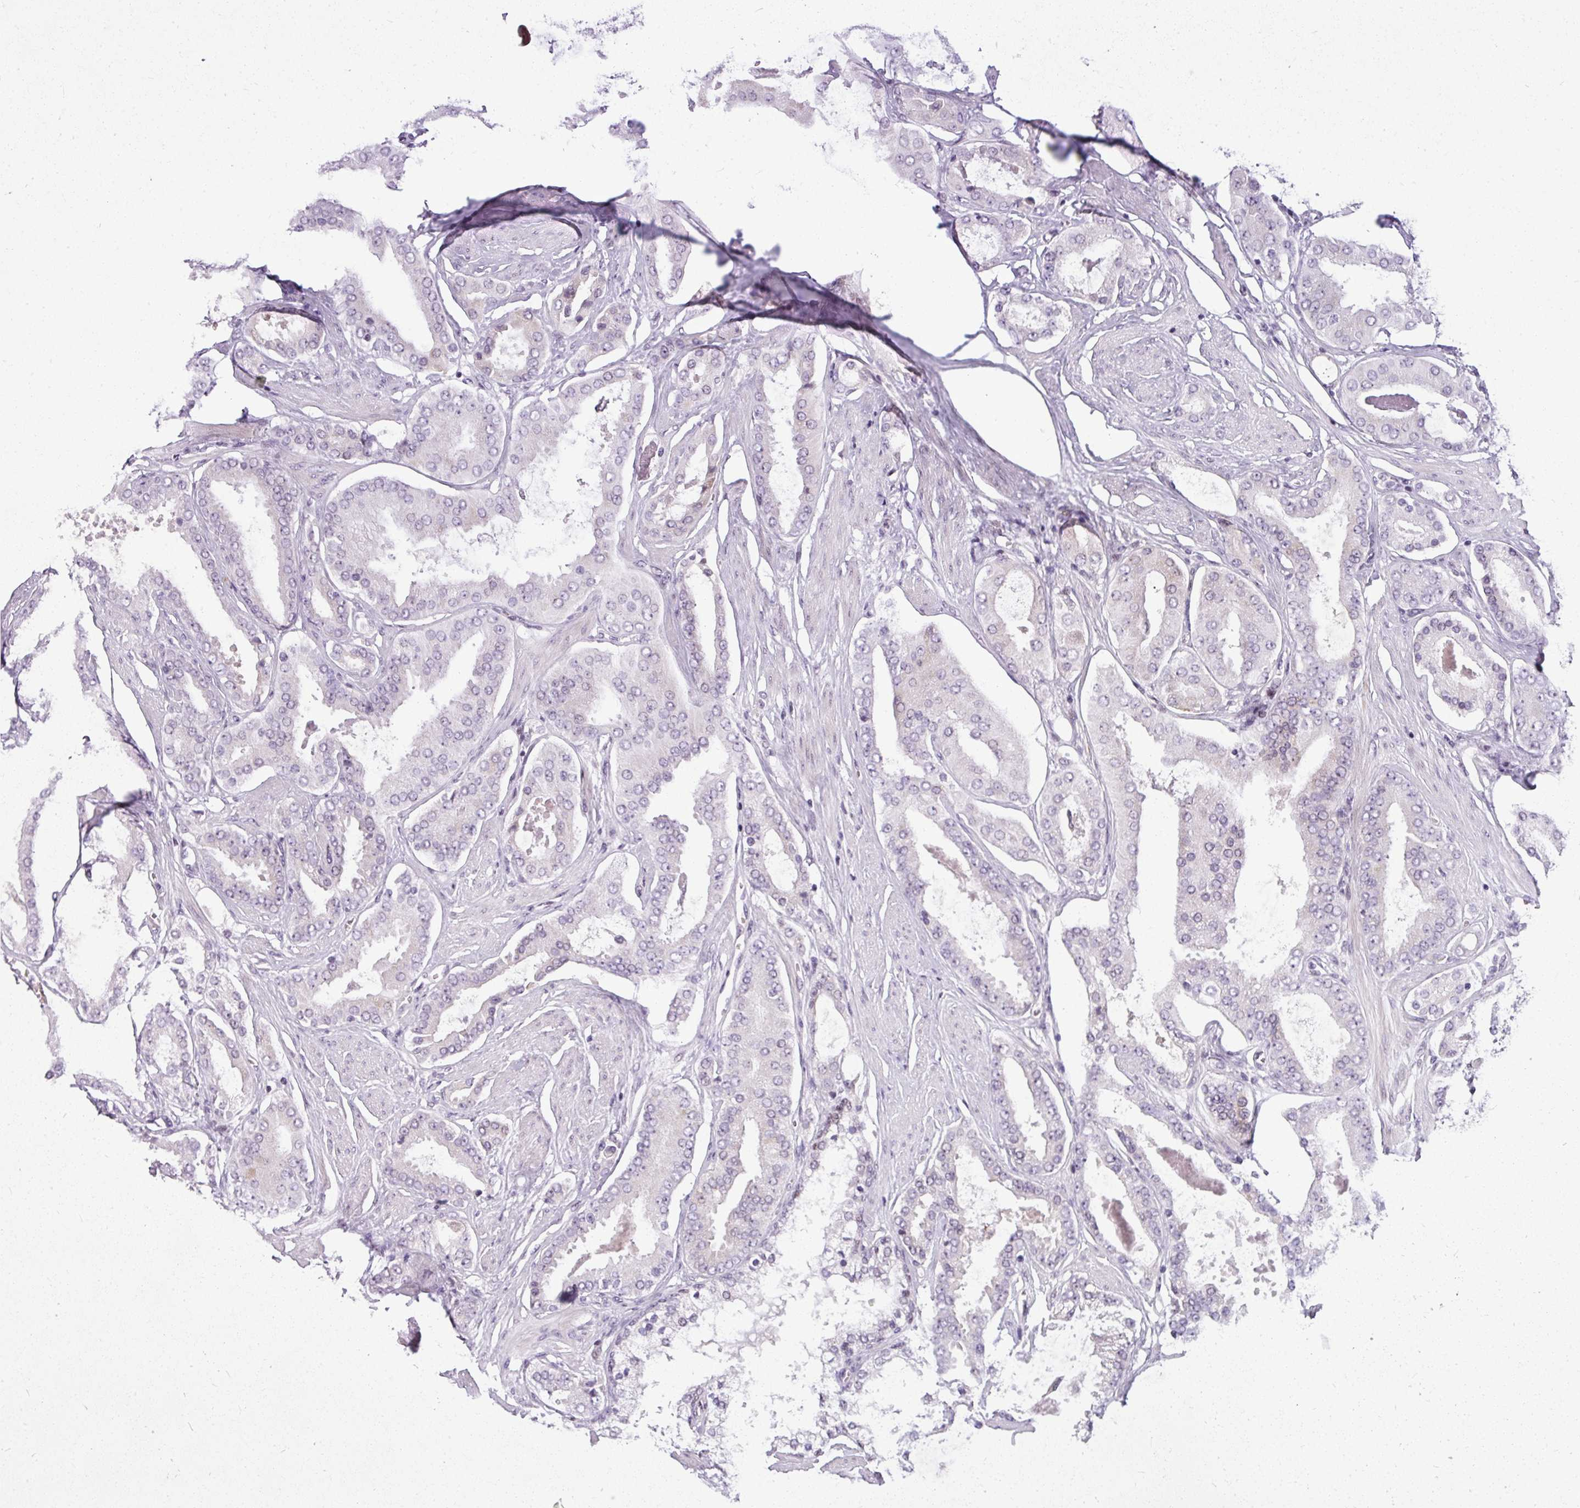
{"staining": {"intensity": "negative", "quantity": "none", "location": "none"}, "tissue": "prostate cancer", "cell_type": "Tumor cells", "image_type": "cancer", "snomed": [{"axis": "morphology", "description": "Adenocarcinoma, Low grade"}, {"axis": "topography", "description": "Prostate"}], "caption": "Protein analysis of prostate cancer shows no significant staining in tumor cells. (Brightfield microscopy of DAB (3,3'-diaminobenzidine) immunohistochemistry (IHC) at high magnification).", "gene": "SLC66A2", "patient": {"sex": "male", "age": 42}}